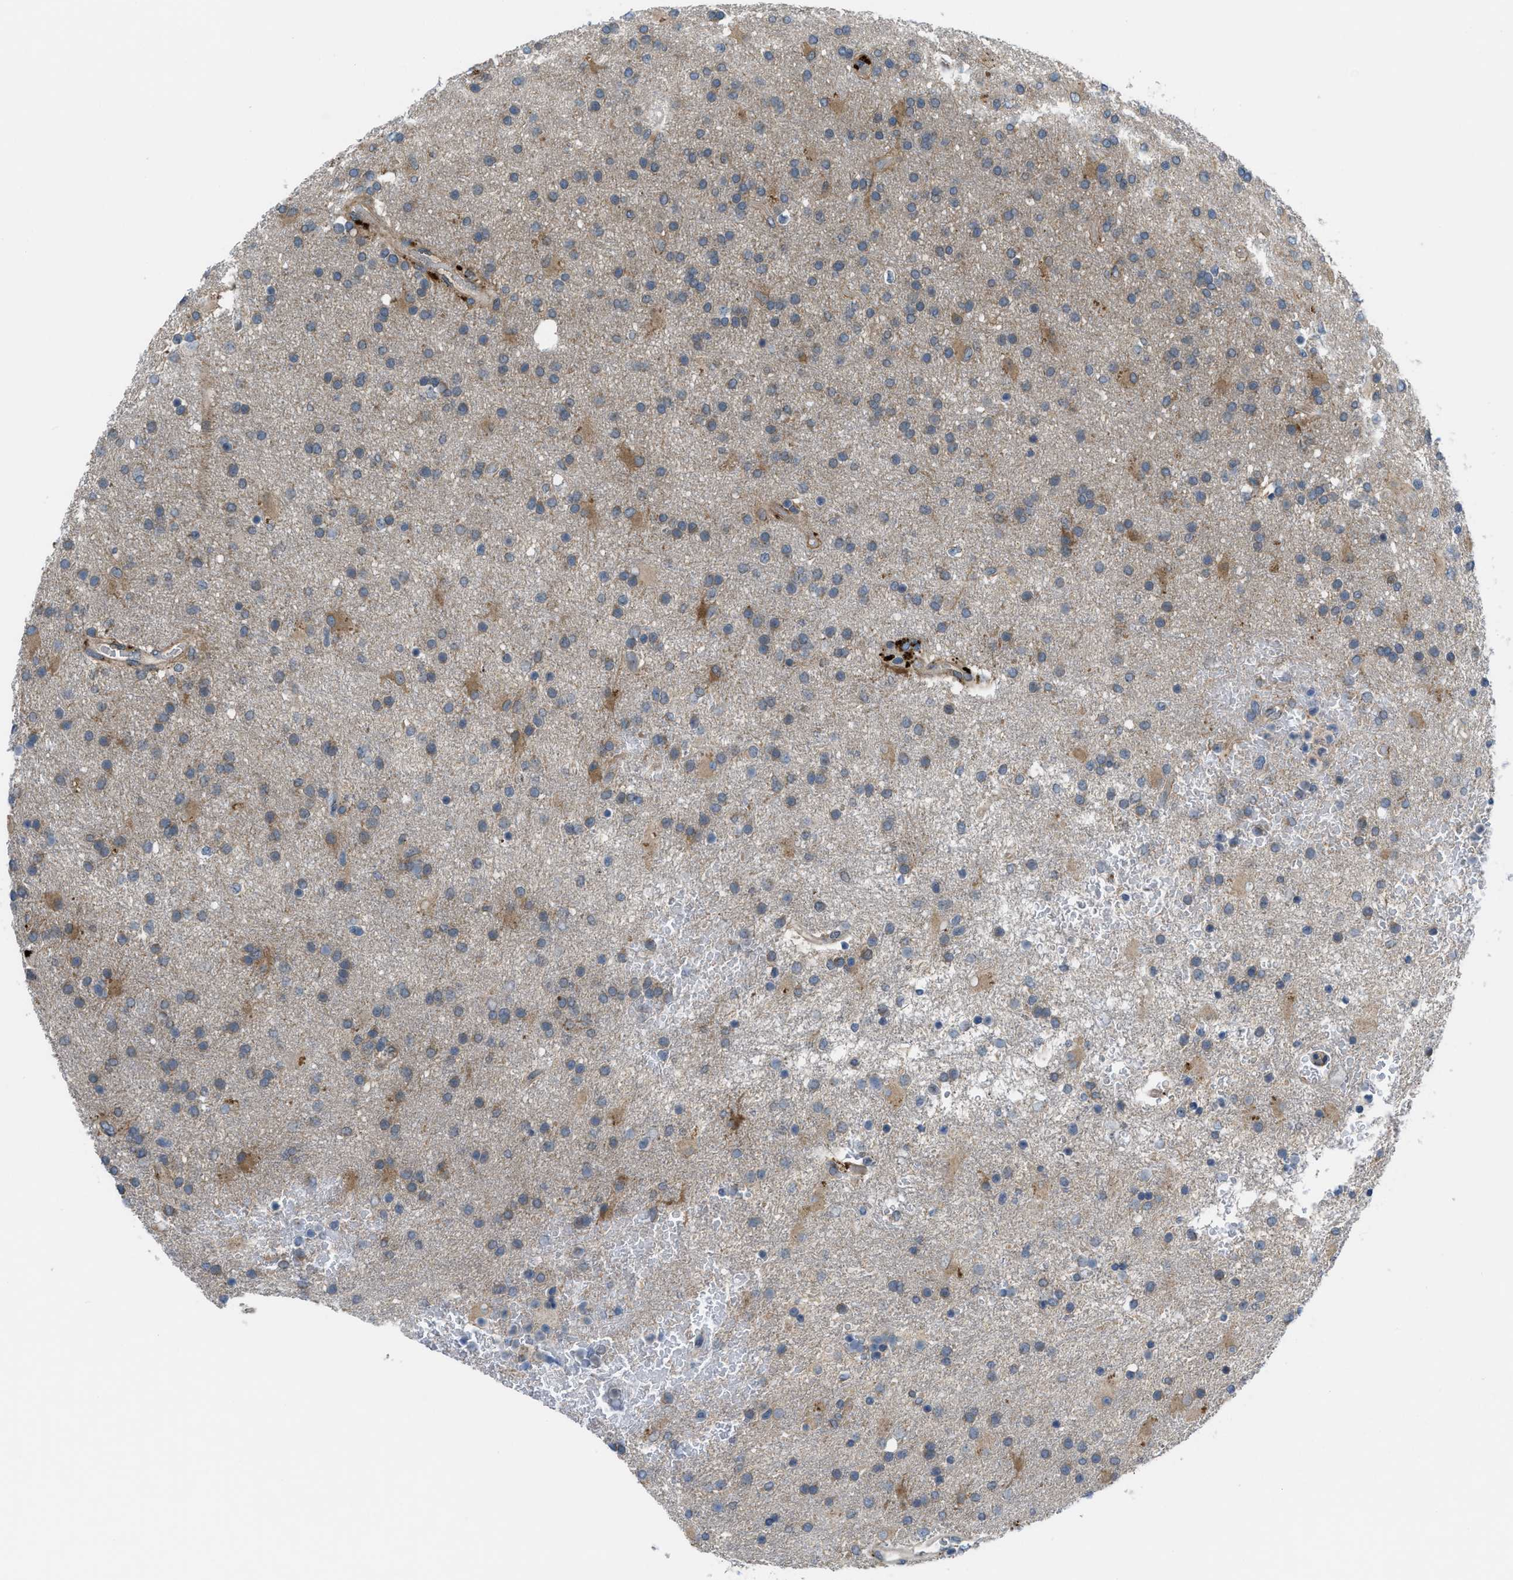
{"staining": {"intensity": "moderate", "quantity": "25%-75%", "location": "cytoplasmic/membranous"}, "tissue": "glioma", "cell_type": "Tumor cells", "image_type": "cancer", "snomed": [{"axis": "morphology", "description": "Glioma, malignant, High grade"}, {"axis": "topography", "description": "Brain"}], "caption": "Tumor cells demonstrate medium levels of moderate cytoplasmic/membranous expression in about 25%-75% of cells in human glioma.", "gene": "BAZ2B", "patient": {"sex": "male", "age": 72}}